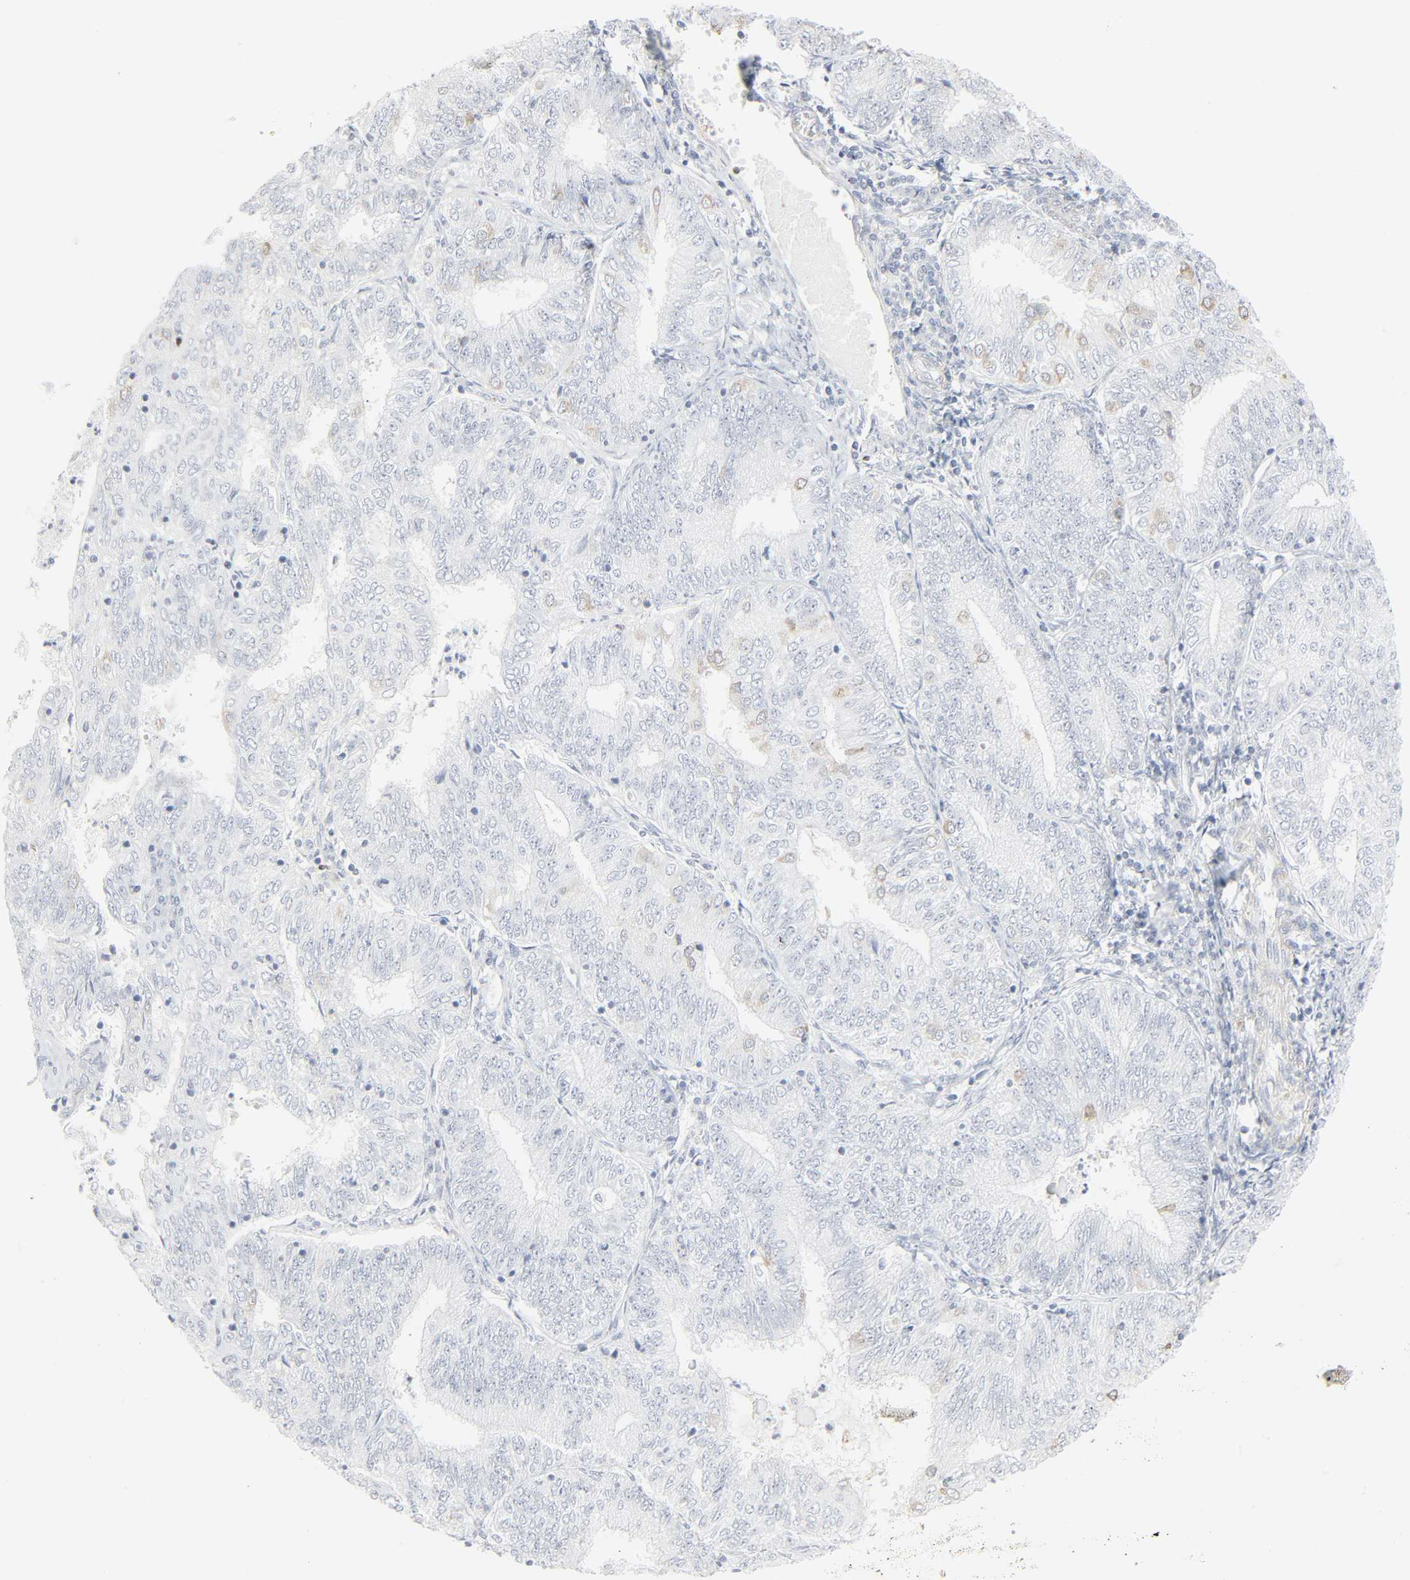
{"staining": {"intensity": "weak", "quantity": "<25%", "location": "cytoplasmic/membranous"}, "tissue": "endometrial cancer", "cell_type": "Tumor cells", "image_type": "cancer", "snomed": [{"axis": "morphology", "description": "Adenocarcinoma, NOS"}, {"axis": "topography", "description": "Endometrium"}], "caption": "DAB (3,3'-diaminobenzidine) immunohistochemical staining of human endometrial adenocarcinoma demonstrates no significant expression in tumor cells. (Brightfield microscopy of DAB IHC at high magnification).", "gene": "ZBTB16", "patient": {"sex": "female", "age": 69}}